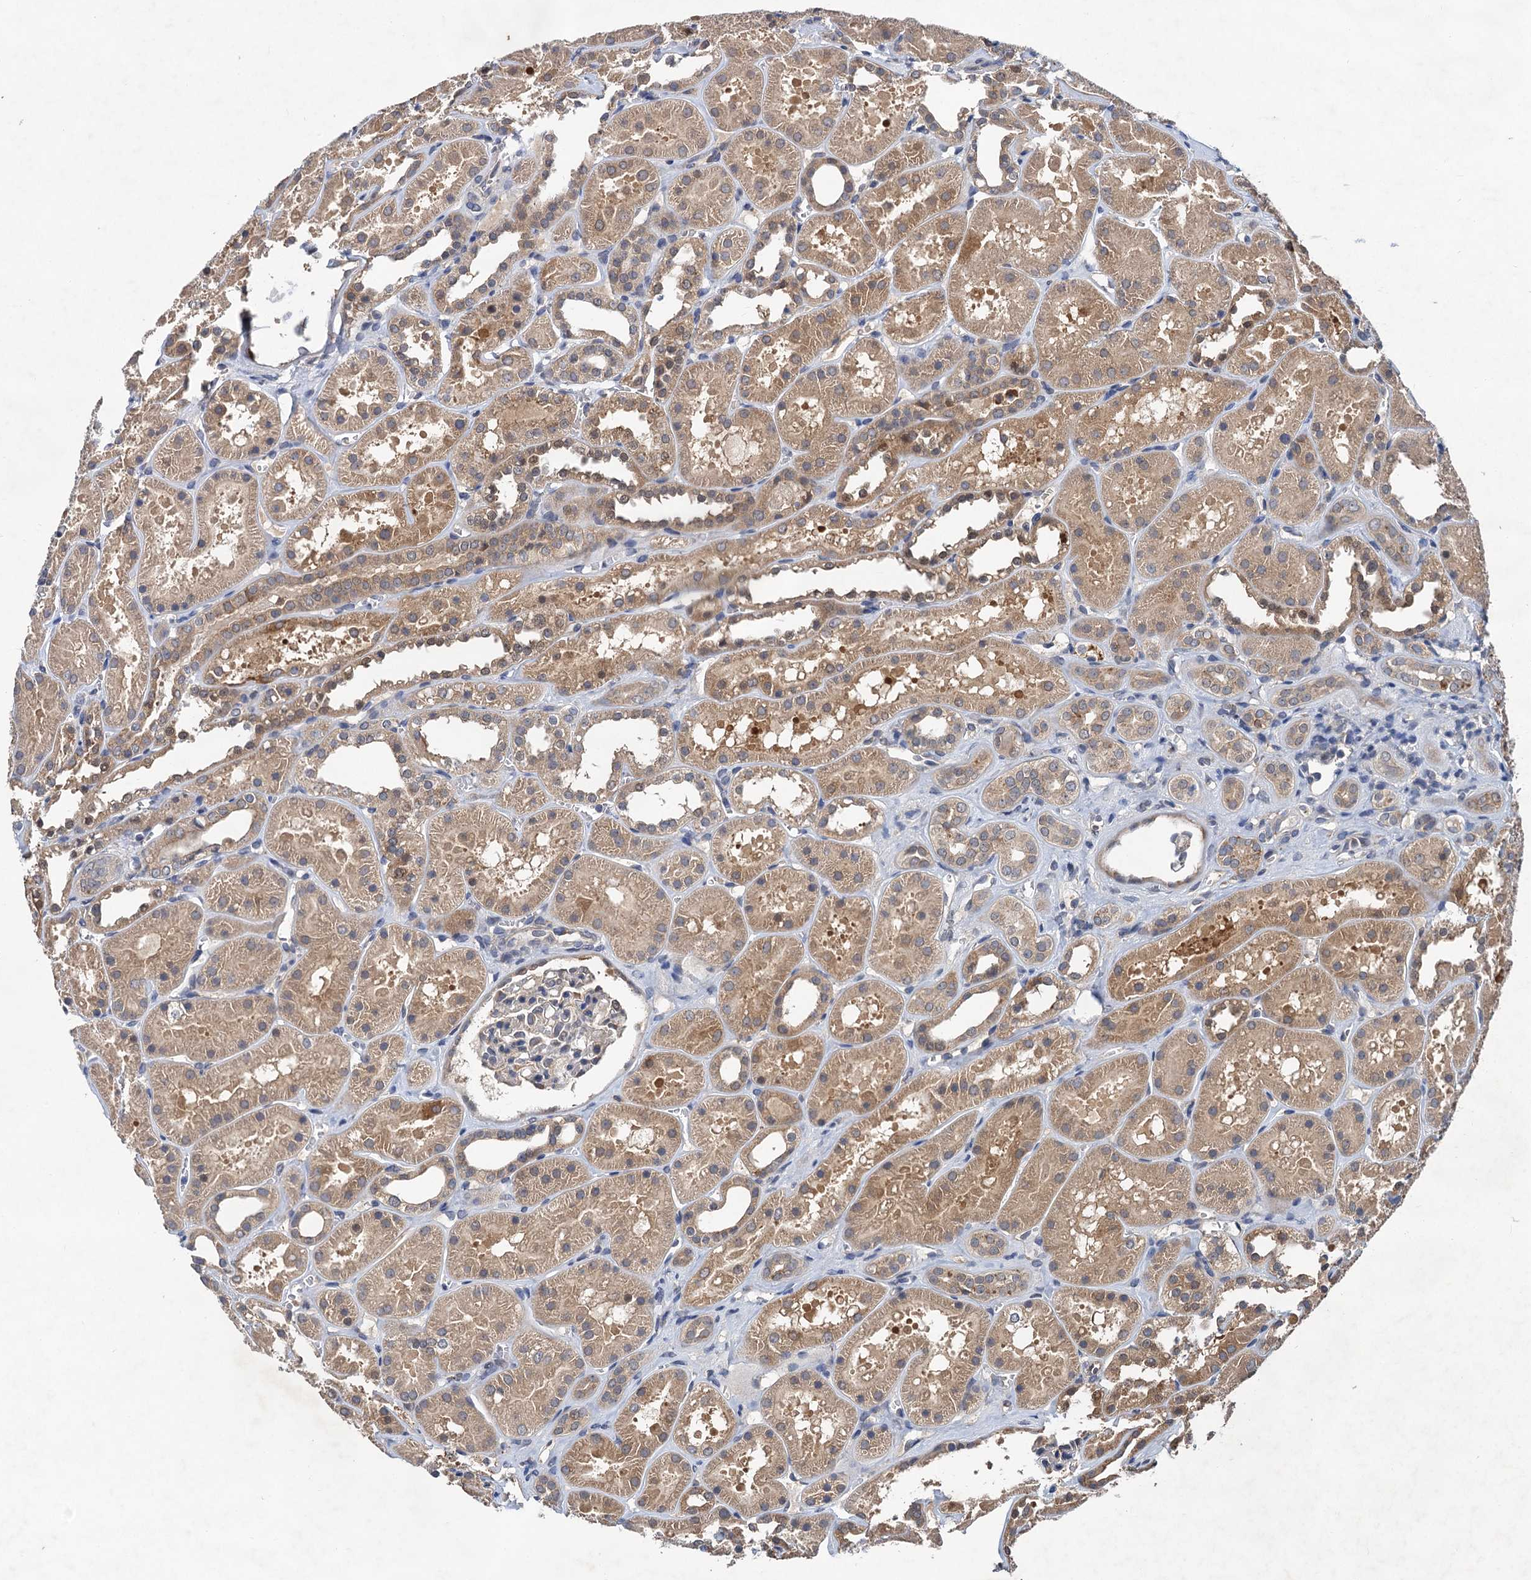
{"staining": {"intensity": "negative", "quantity": "none", "location": "none"}, "tissue": "kidney", "cell_type": "Cells in glomeruli", "image_type": "normal", "snomed": [{"axis": "morphology", "description": "Normal tissue, NOS"}, {"axis": "topography", "description": "Kidney"}], "caption": "Micrograph shows no protein expression in cells in glomeruli of benign kidney.", "gene": "TMEM39B", "patient": {"sex": "female", "age": 41}}